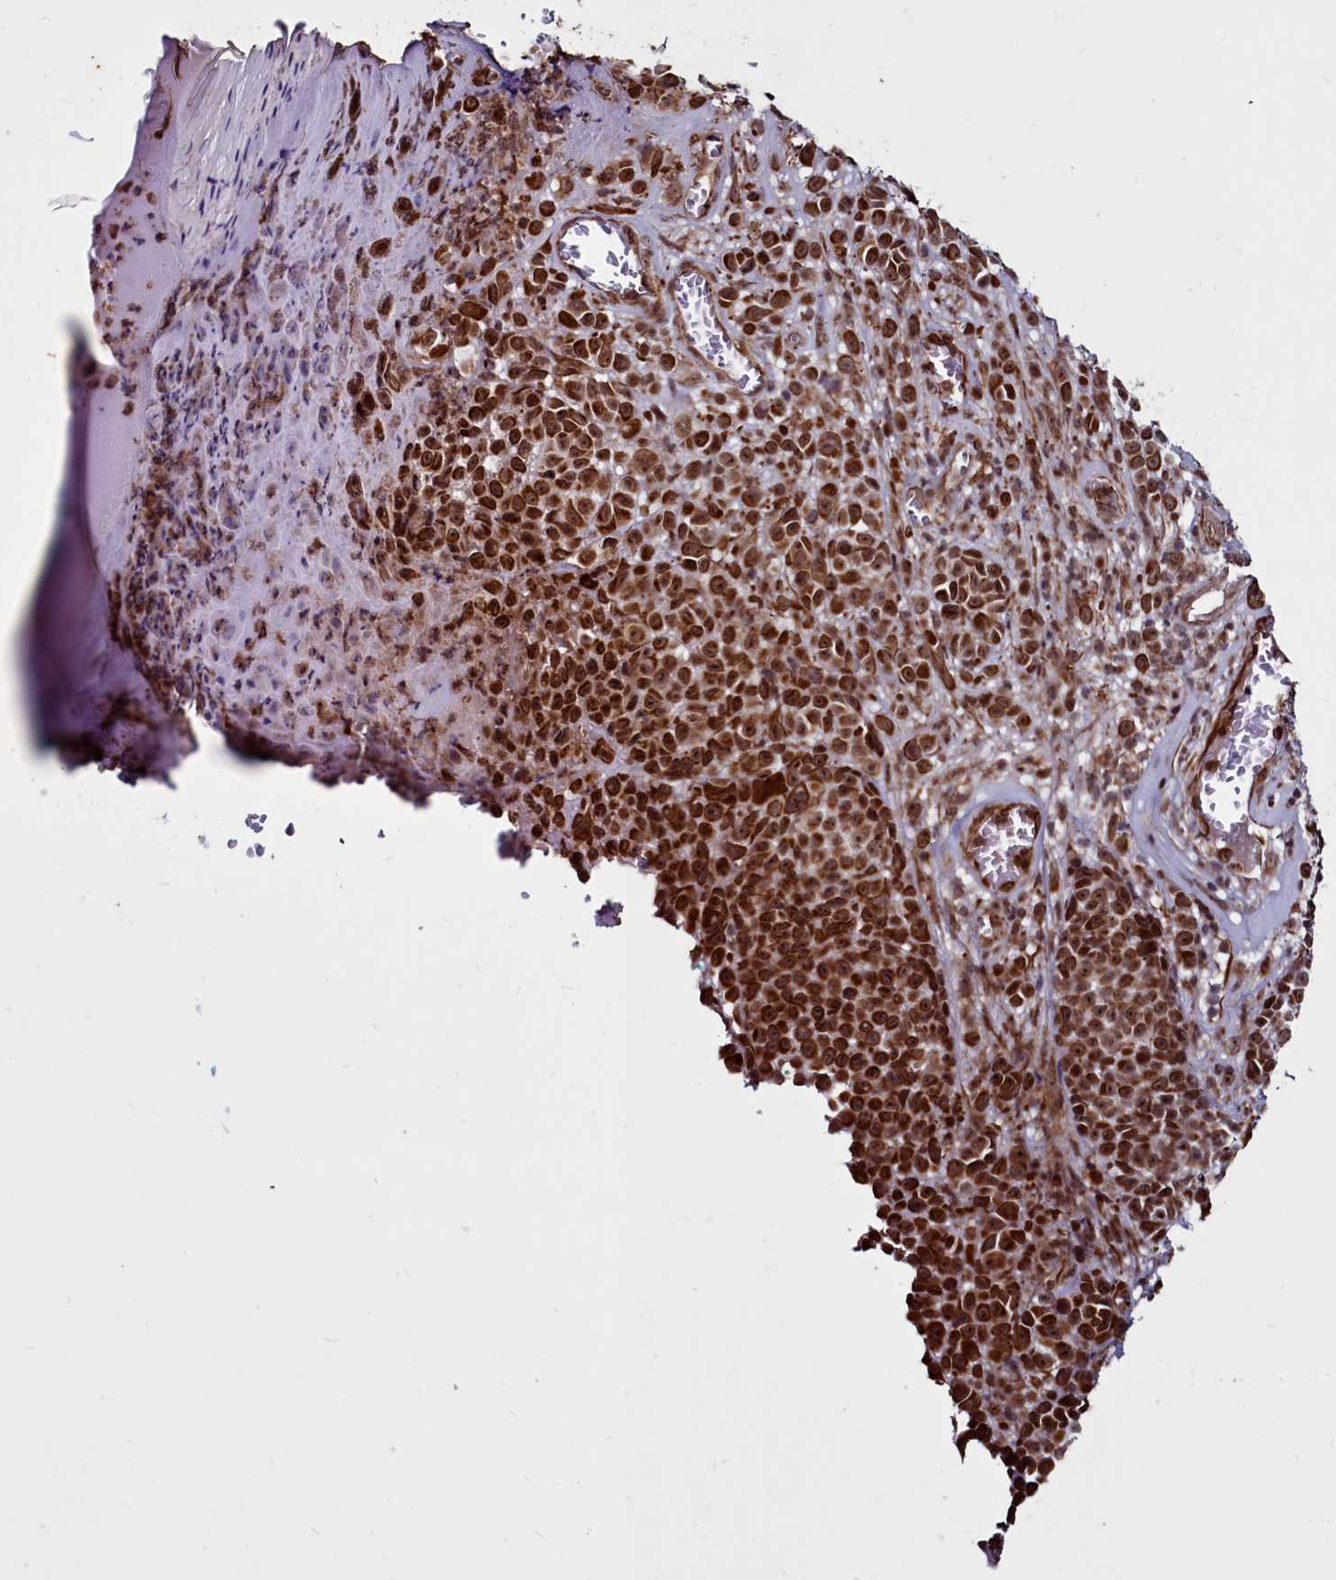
{"staining": {"intensity": "strong", "quantity": ">75%", "location": "cytoplasmic/membranous,nuclear"}, "tissue": "melanoma", "cell_type": "Tumor cells", "image_type": "cancer", "snomed": [{"axis": "morphology", "description": "Malignant melanoma, NOS"}, {"axis": "topography", "description": "Skin"}], "caption": "High-power microscopy captured an immunohistochemistry (IHC) histopathology image of malignant melanoma, revealing strong cytoplasmic/membranous and nuclear expression in approximately >75% of tumor cells. (DAB IHC, brown staining for protein, blue staining for nuclei).", "gene": "CLK3", "patient": {"sex": "female", "age": 94}}